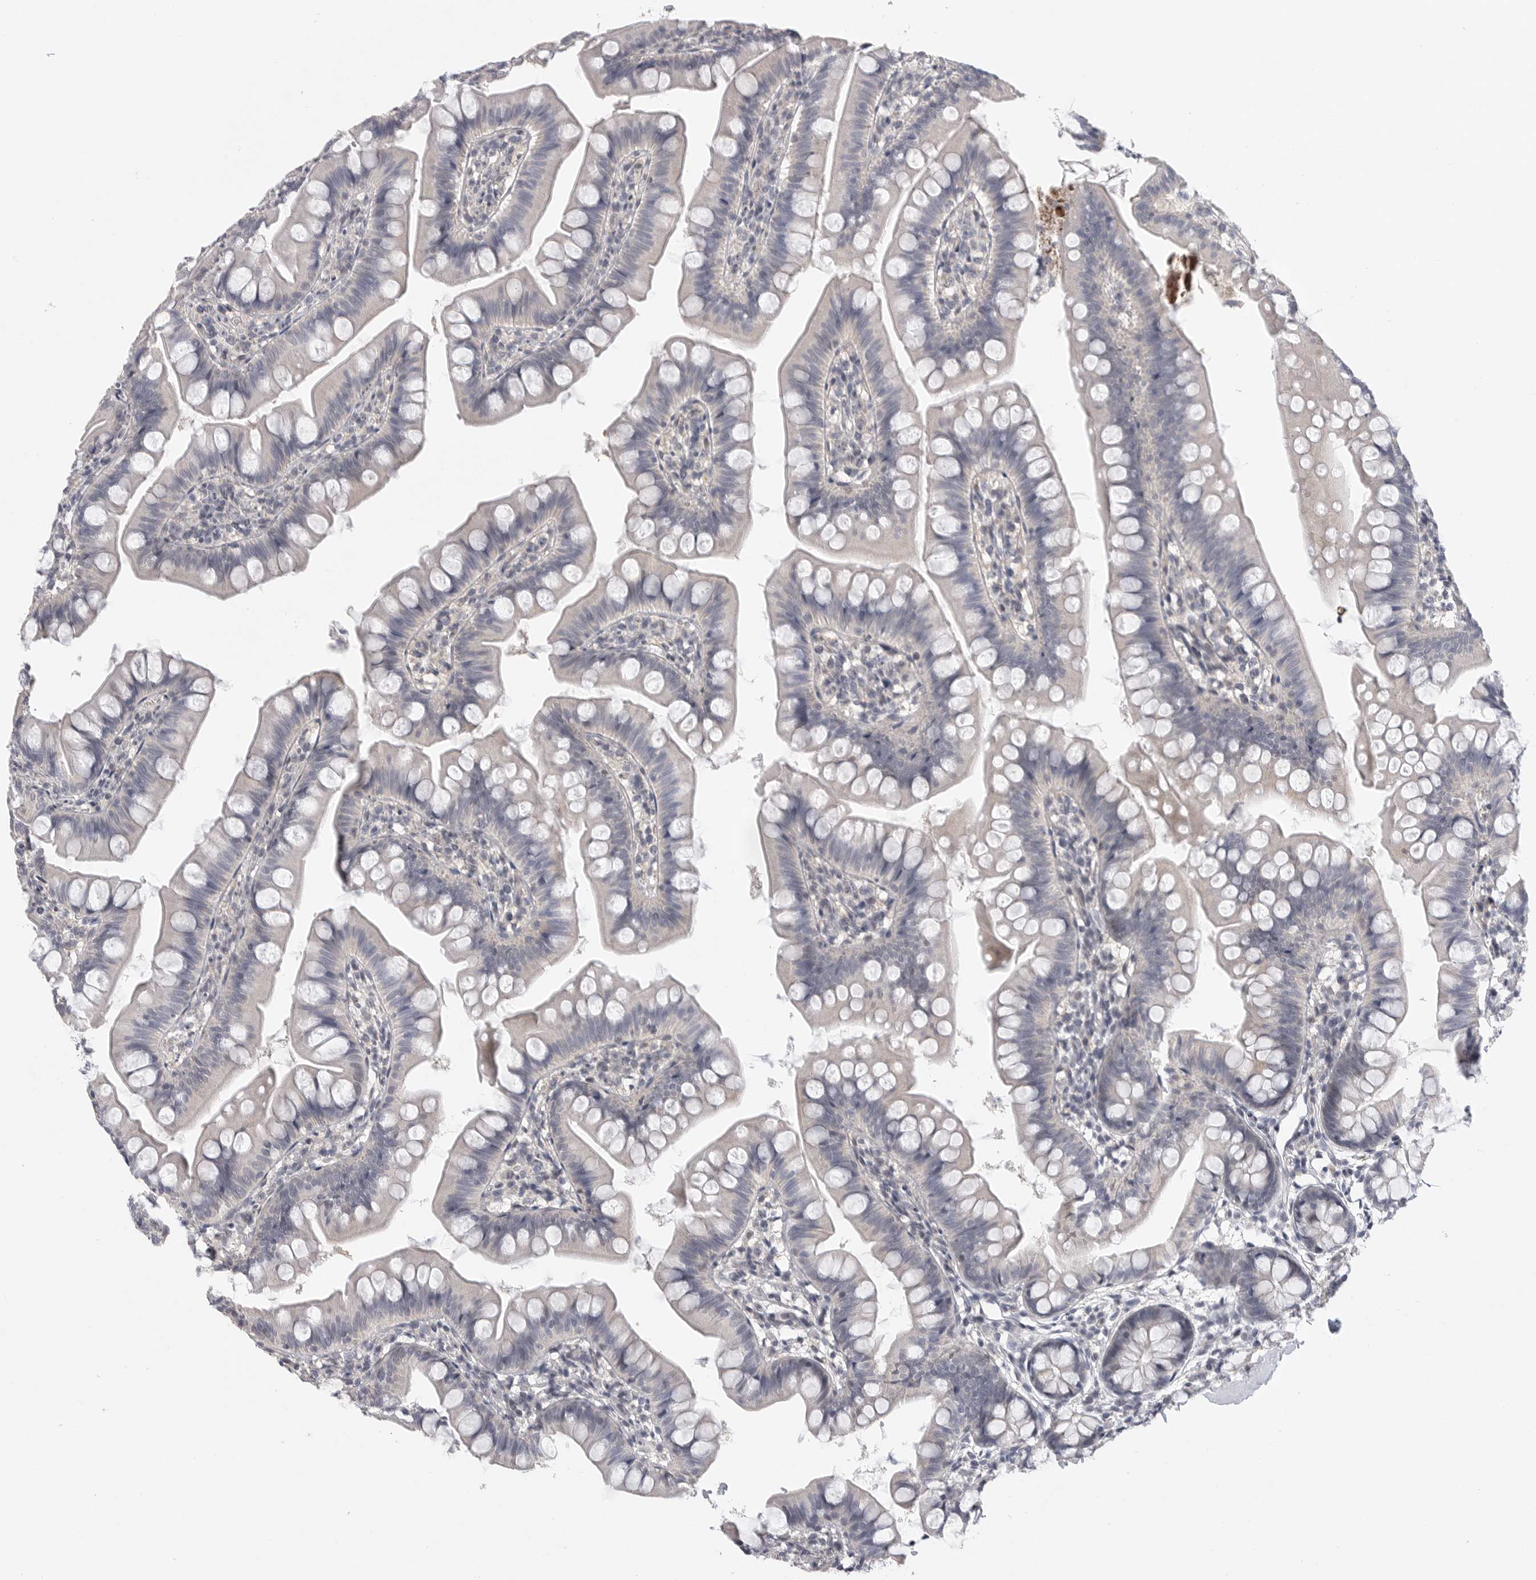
{"staining": {"intensity": "negative", "quantity": "none", "location": "none"}, "tissue": "small intestine", "cell_type": "Glandular cells", "image_type": "normal", "snomed": [{"axis": "morphology", "description": "Normal tissue, NOS"}, {"axis": "topography", "description": "Small intestine"}], "caption": "Immunohistochemical staining of normal human small intestine reveals no significant staining in glandular cells. (IHC, brightfield microscopy, high magnification).", "gene": "FBXO43", "patient": {"sex": "male", "age": 7}}